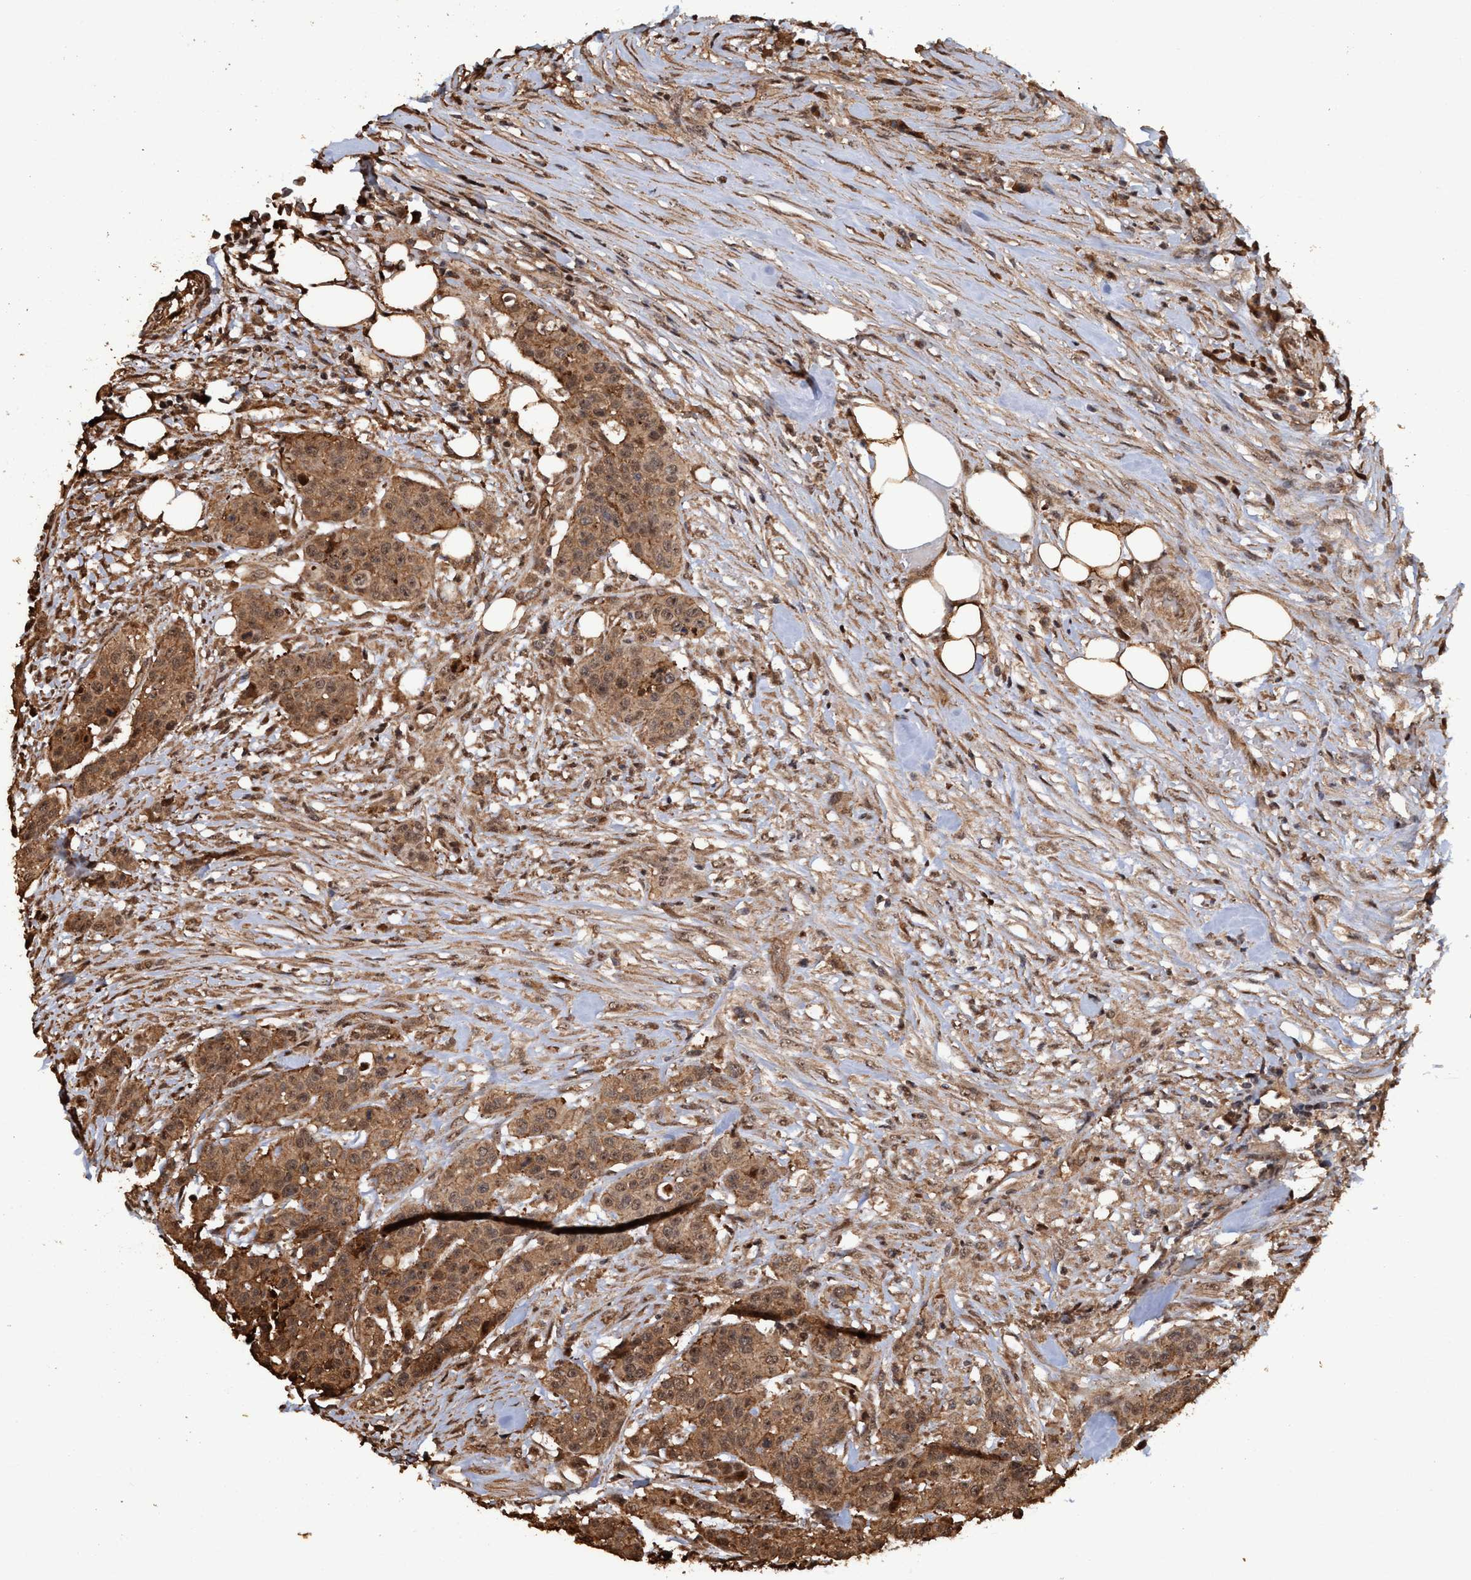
{"staining": {"intensity": "moderate", "quantity": ">75%", "location": "cytoplasmic/membranous,nuclear"}, "tissue": "urothelial cancer", "cell_type": "Tumor cells", "image_type": "cancer", "snomed": [{"axis": "morphology", "description": "Urothelial carcinoma, High grade"}, {"axis": "topography", "description": "Urinary bladder"}], "caption": "A high-resolution micrograph shows IHC staining of urothelial cancer, which shows moderate cytoplasmic/membranous and nuclear expression in about >75% of tumor cells.", "gene": "TRPC7", "patient": {"sex": "male", "age": 74}}